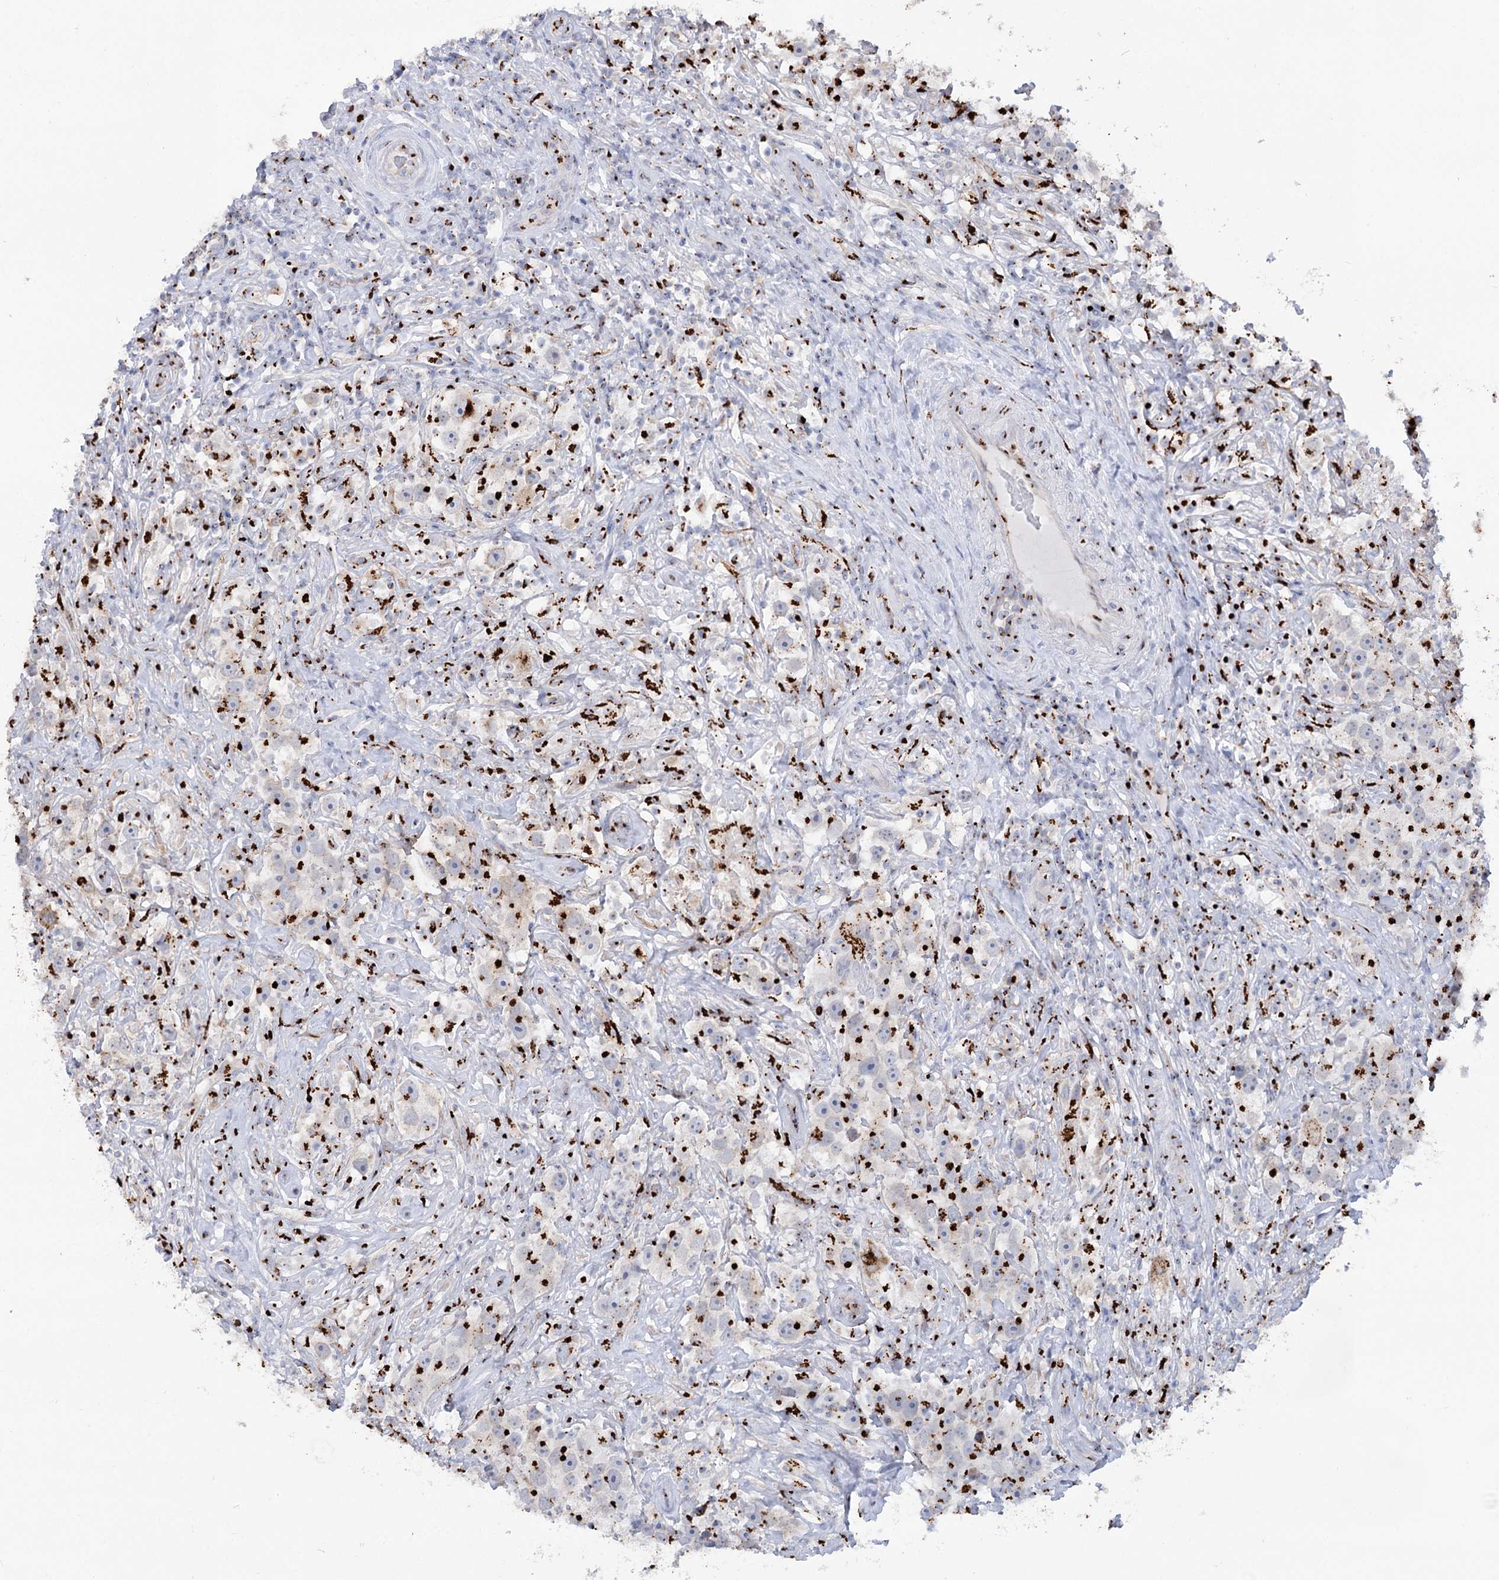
{"staining": {"intensity": "strong", "quantity": "<25%", "location": "cytoplasmic/membranous"}, "tissue": "testis cancer", "cell_type": "Tumor cells", "image_type": "cancer", "snomed": [{"axis": "morphology", "description": "Seminoma, NOS"}, {"axis": "topography", "description": "Testis"}], "caption": "The micrograph shows staining of testis cancer (seminoma), revealing strong cytoplasmic/membranous protein staining (brown color) within tumor cells.", "gene": "TMEM165", "patient": {"sex": "male", "age": 49}}